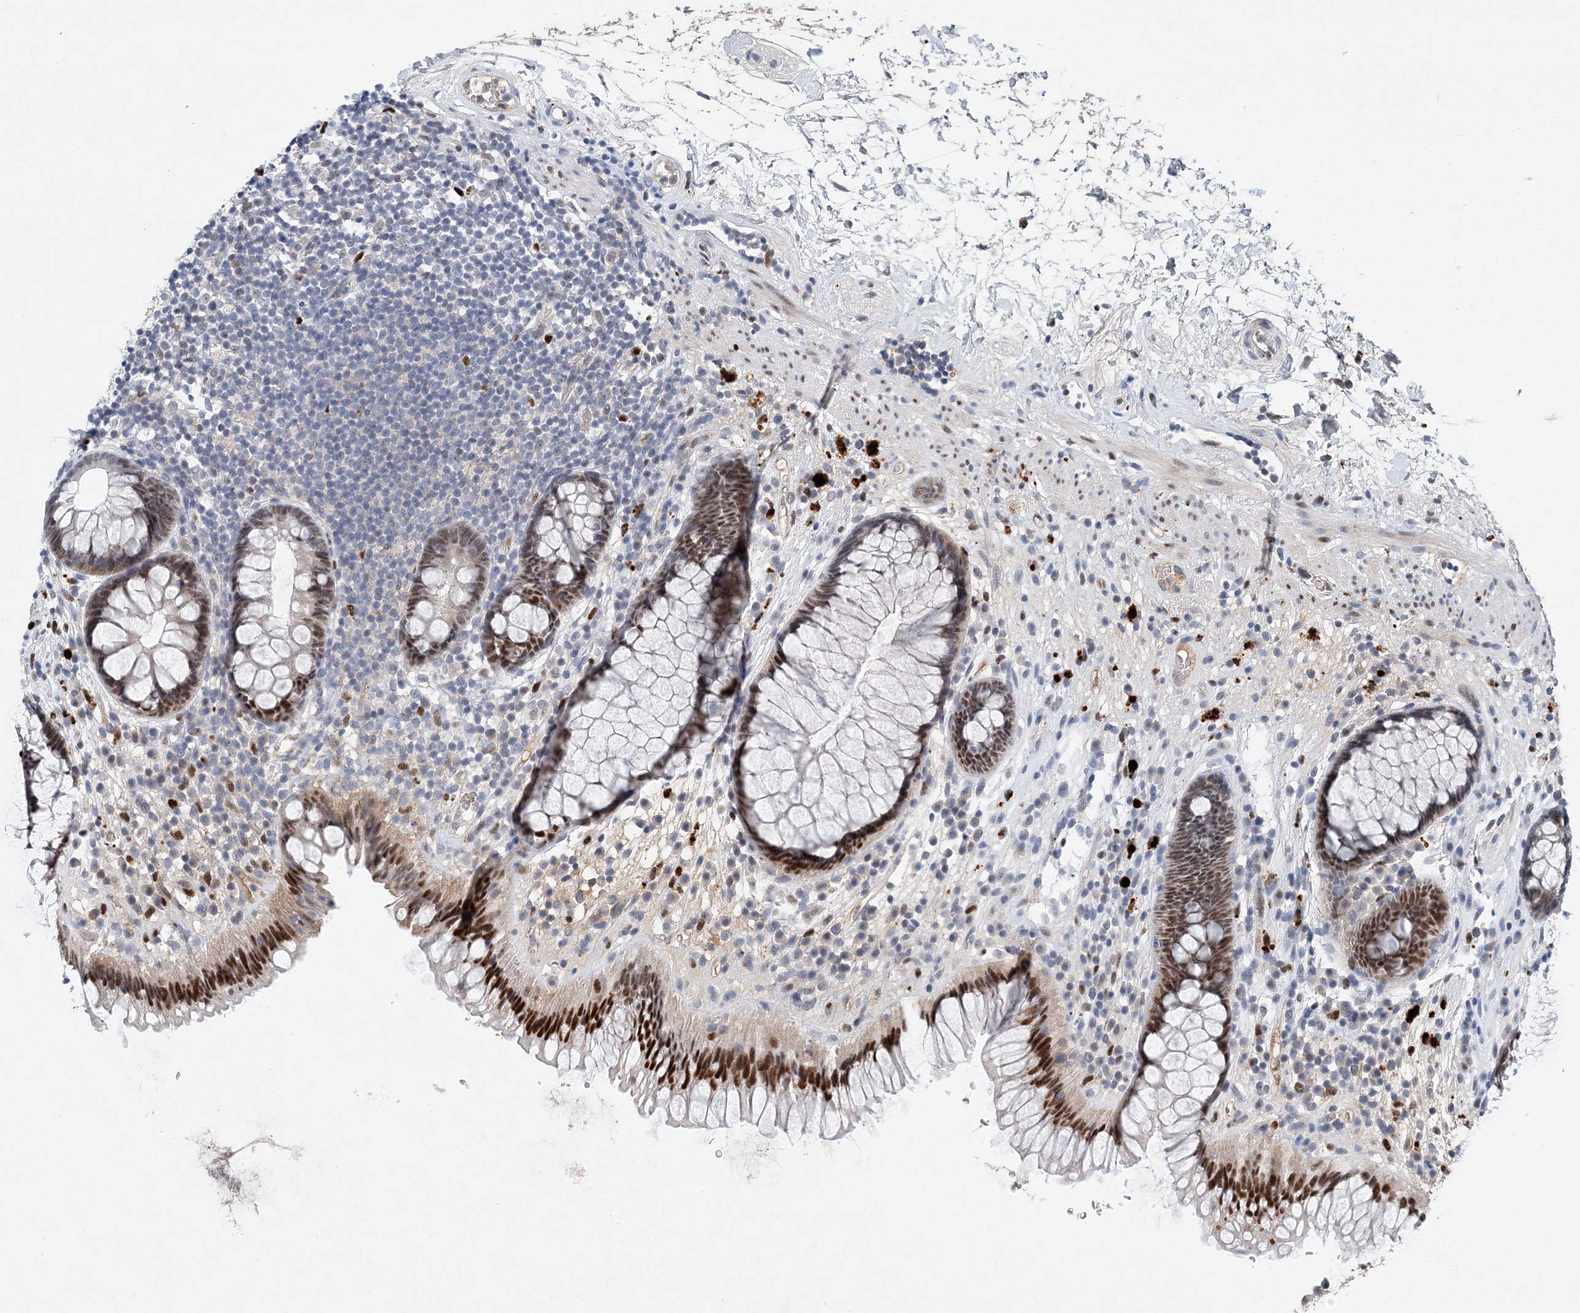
{"staining": {"intensity": "moderate", "quantity": ">75%", "location": "nuclear"}, "tissue": "rectum", "cell_type": "Glandular cells", "image_type": "normal", "snomed": [{"axis": "morphology", "description": "Normal tissue, NOS"}, {"axis": "topography", "description": "Rectum"}], "caption": "Moderate nuclear protein positivity is appreciated in approximately >75% of glandular cells in rectum. The staining was performed using DAB, with brown indicating positive protein expression. Nuclei are stained blue with hematoxylin.", "gene": "KPNA4", "patient": {"sex": "male", "age": 51}}